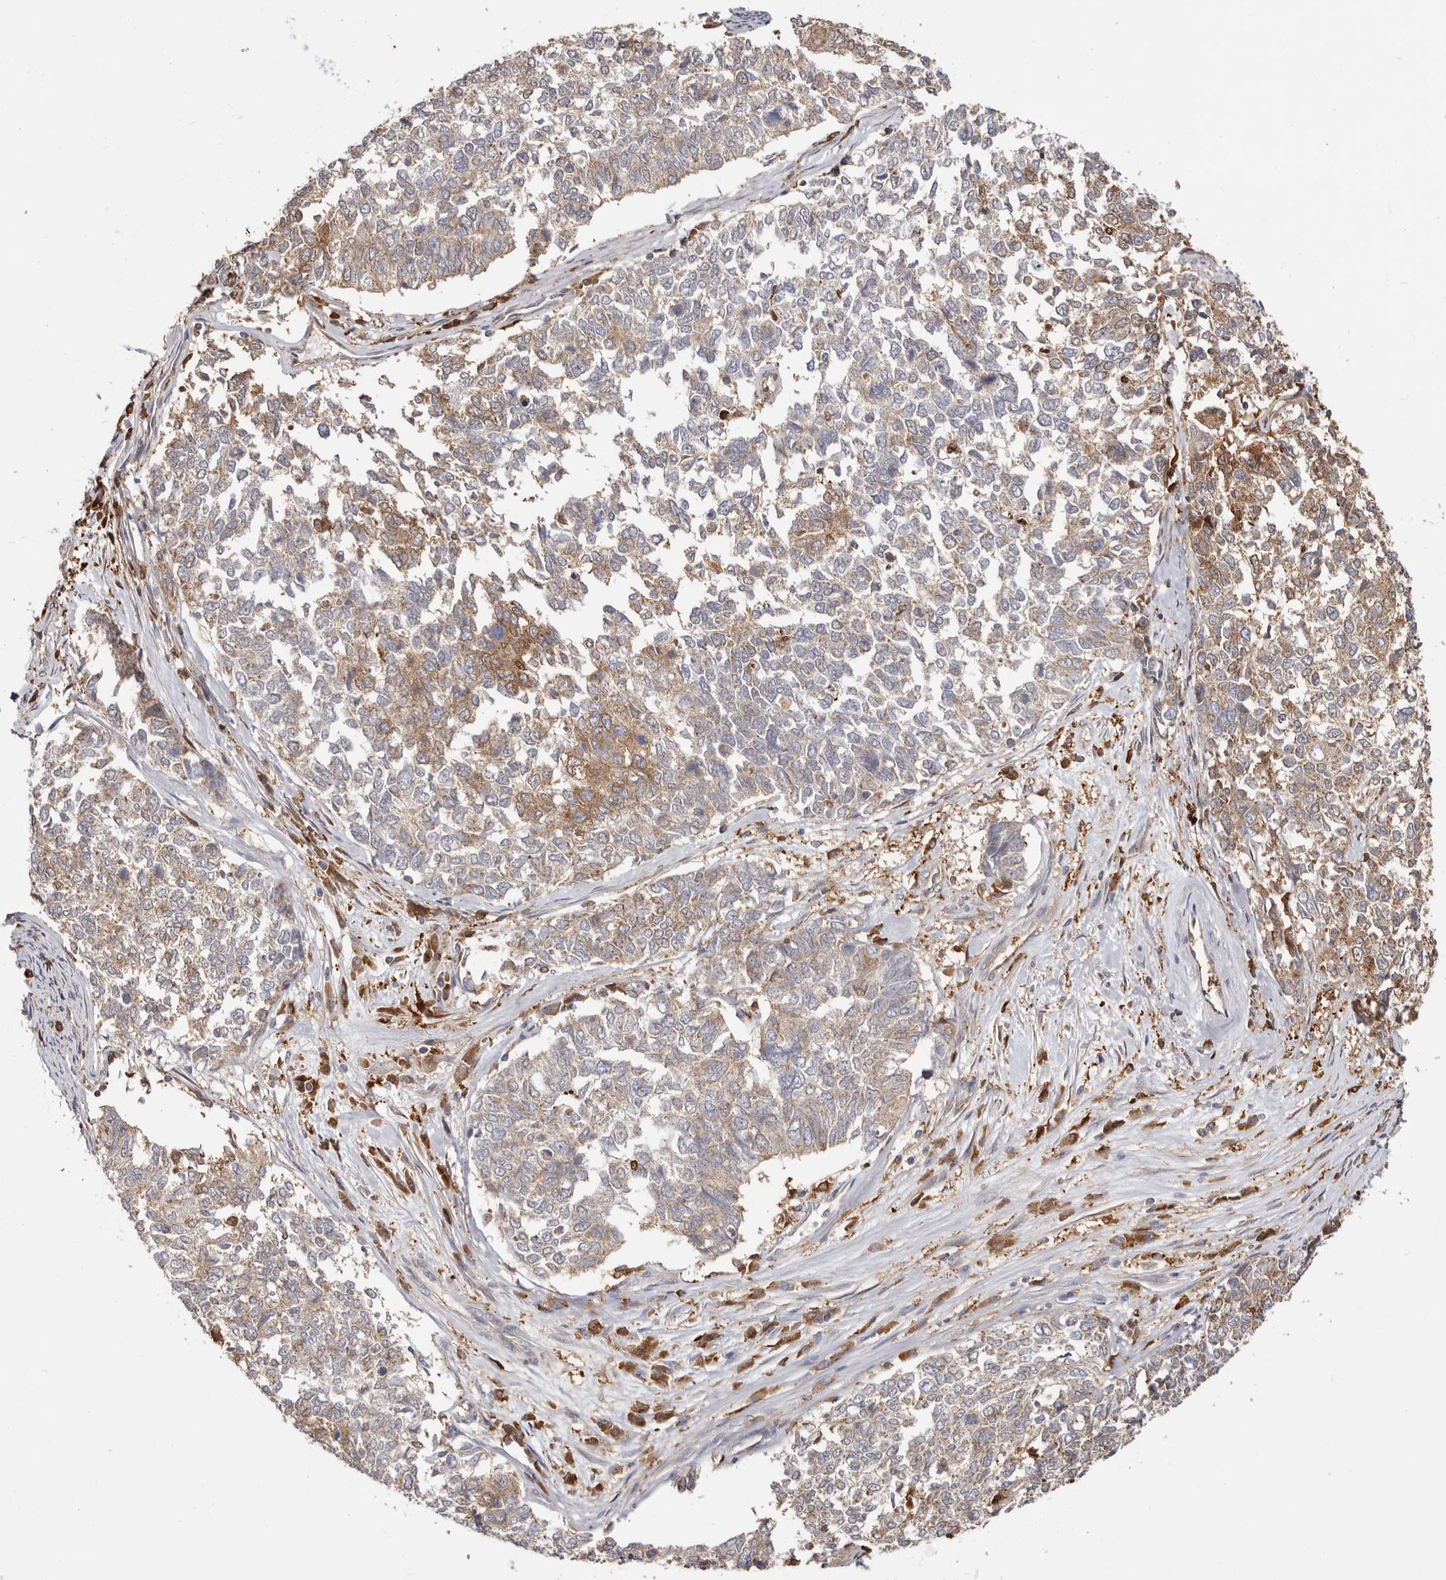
{"staining": {"intensity": "weak", "quantity": ">75%", "location": "cytoplasmic/membranous"}, "tissue": "cervical cancer", "cell_type": "Tumor cells", "image_type": "cancer", "snomed": [{"axis": "morphology", "description": "Squamous cell carcinoma, NOS"}, {"axis": "topography", "description": "Cervix"}], "caption": "Immunohistochemical staining of cervical cancer shows low levels of weak cytoplasmic/membranous protein expression in about >75% of tumor cells. (DAB (3,3'-diaminobenzidine) IHC, brown staining for protein, blue staining for nuclei).", "gene": "LAP3", "patient": {"sex": "female", "age": 63}}